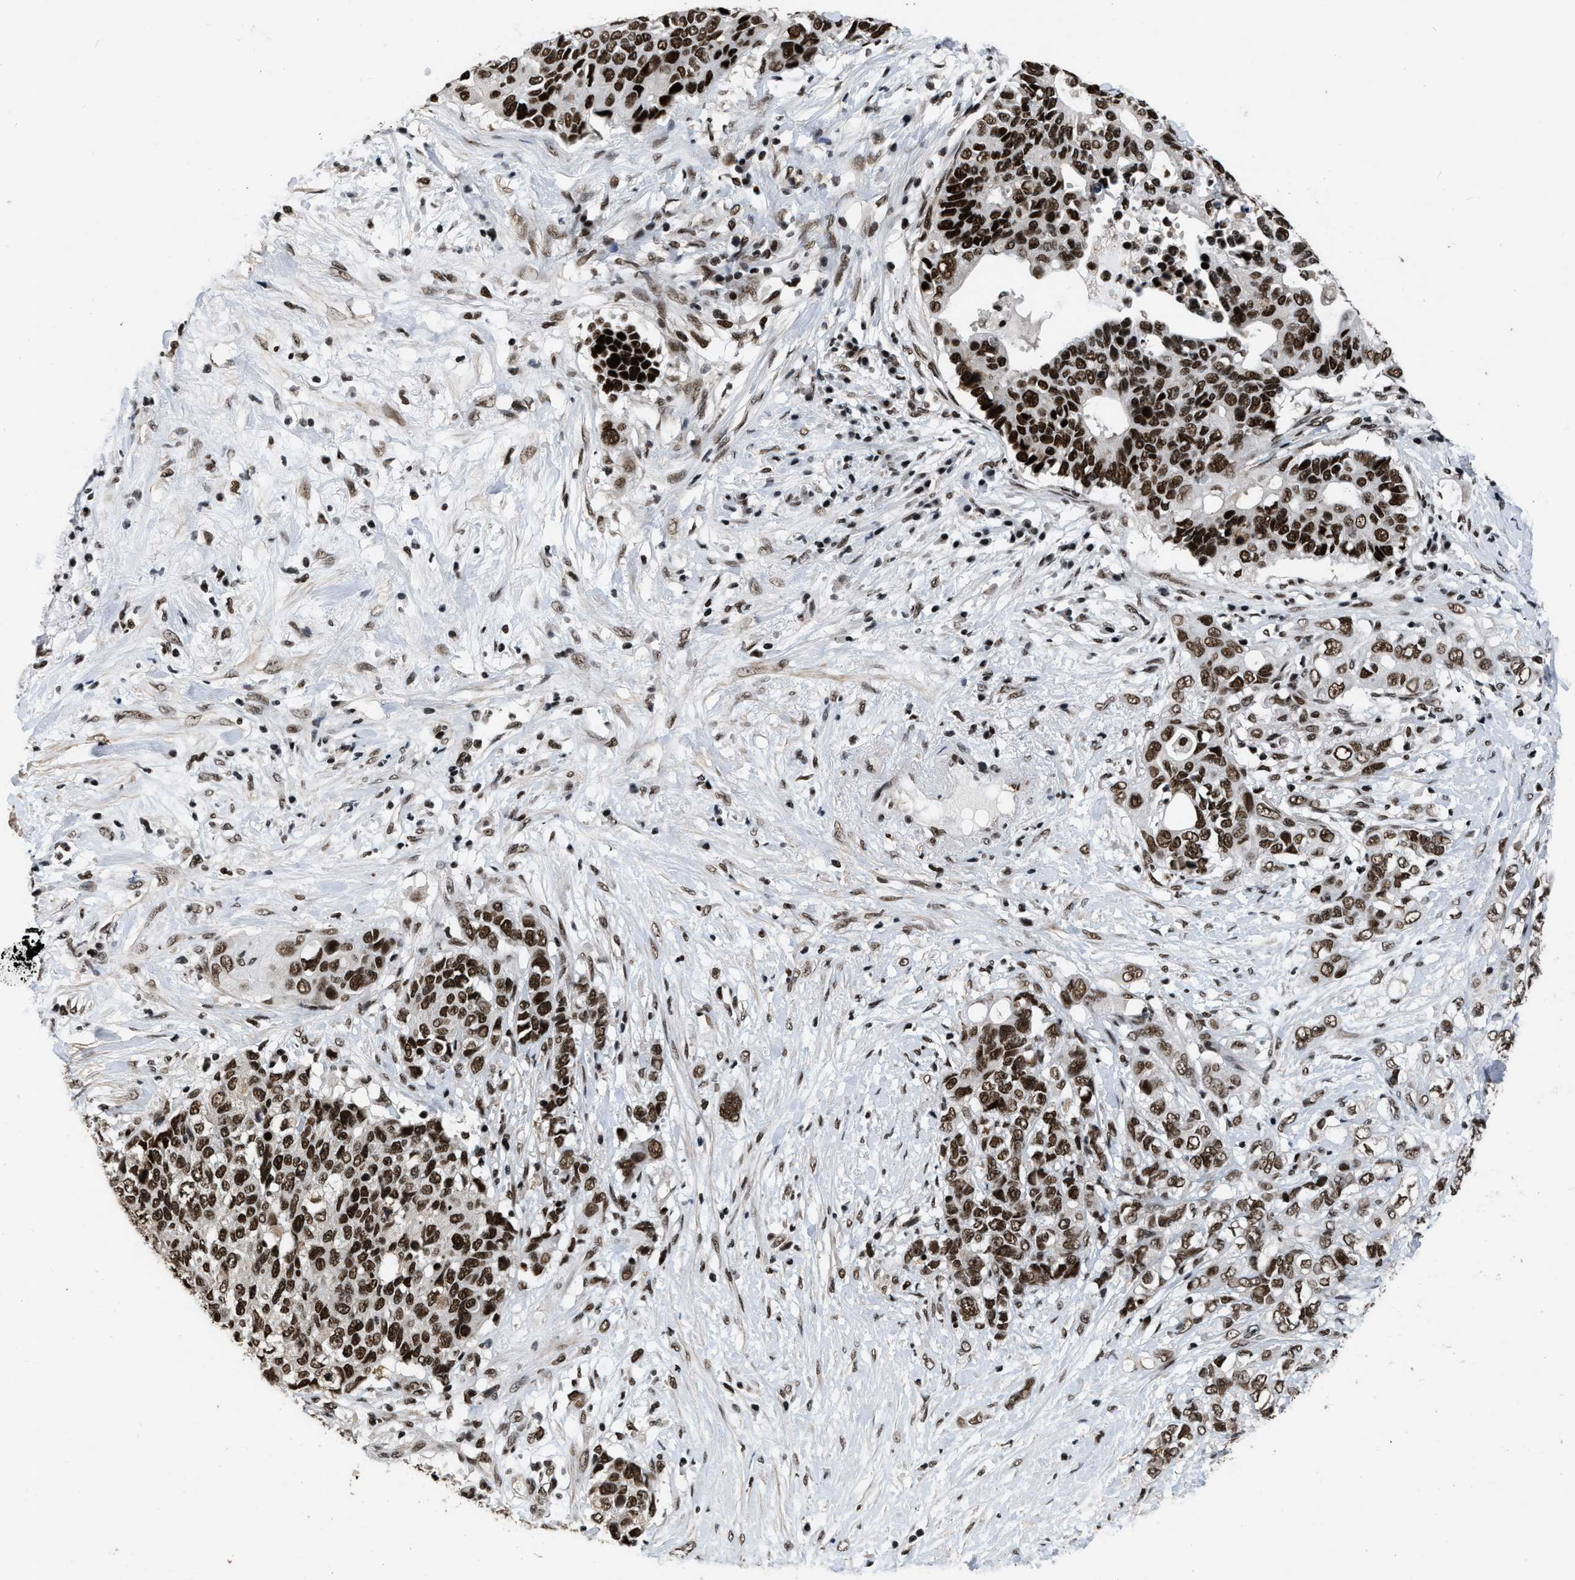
{"staining": {"intensity": "strong", "quantity": ">75%", "location": "nuclear"}, "tissue": "pancreatic cancer", "cell_type": "Tumor cells", "image_type": "cancer", "snomed": [{"axis": "morphology", "description": "Adenocarcinoma, NOS"}, {"axis": "topography", "description": "Pancreas"}], "caption": "IHC staining of pancreatic cancer, which exhibits high levels of strong nuclear positivity in approximately >75% of tumor cells indicating strong nuclear protein positivity. The staining was performed using DAB (3,3'-diaminobenzidine) (brown) for protein detection and nuclei were counterstained in hematoxylin (blue).", "gene": "SMARCB1", "patient": {"sex": "female", "age": 56}}